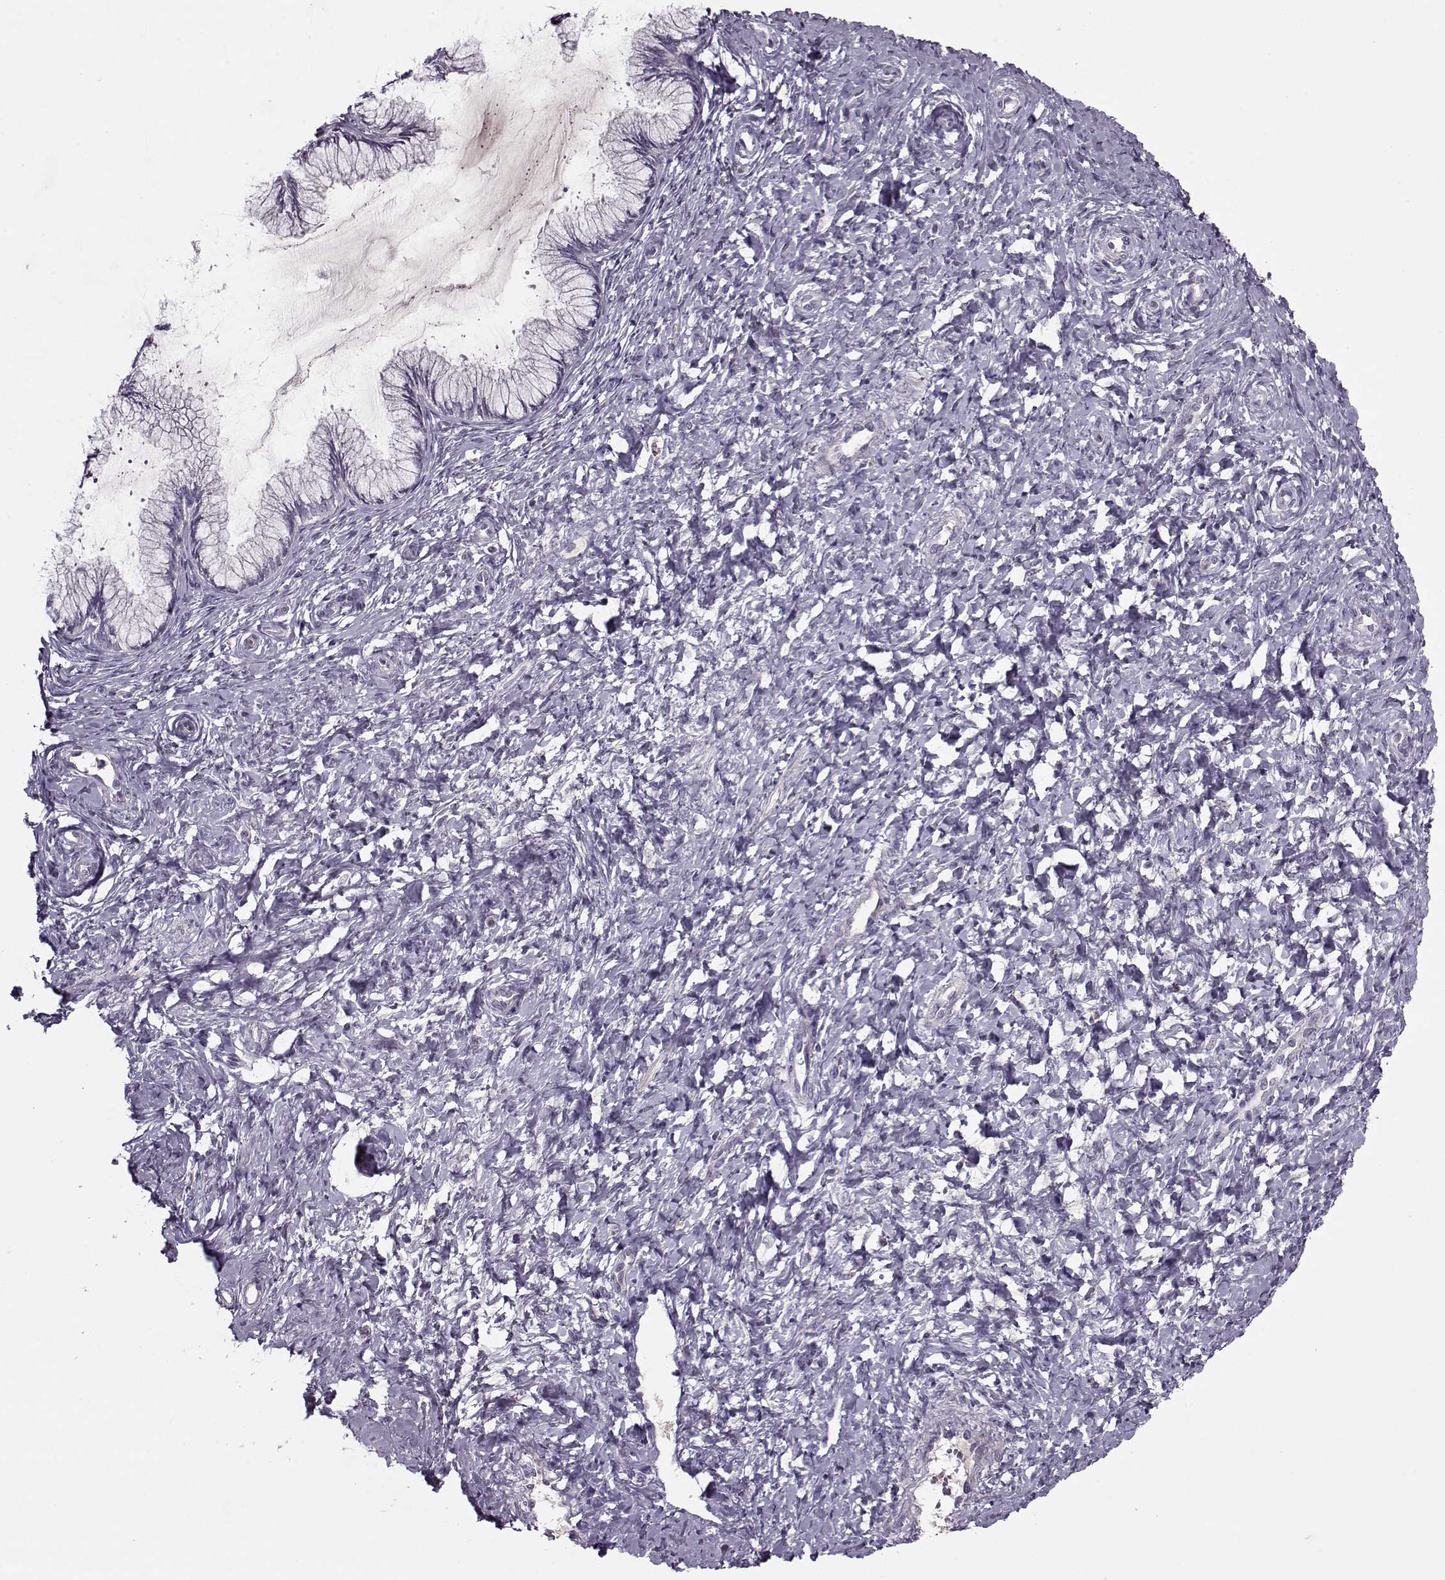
{"staining": {"intensity": "negative", "quantity": "none", "location": "none"}, "tissue": "cervix", "cell_type": "Glandular cells", "image_type": "normal", "snomed": [{"axis": "morphology", "description": "Normal tissue, NOS"}, {"axis": "topography", "description": "Cervix"}], "caption": "Protein analysis of unremarkable cervix demonstrates no significant expression in glandular cells. (DAB immunohistochemistry, high magnification).", "gene": "KRT9", "patient": {"sex": "female", "age": 37}}